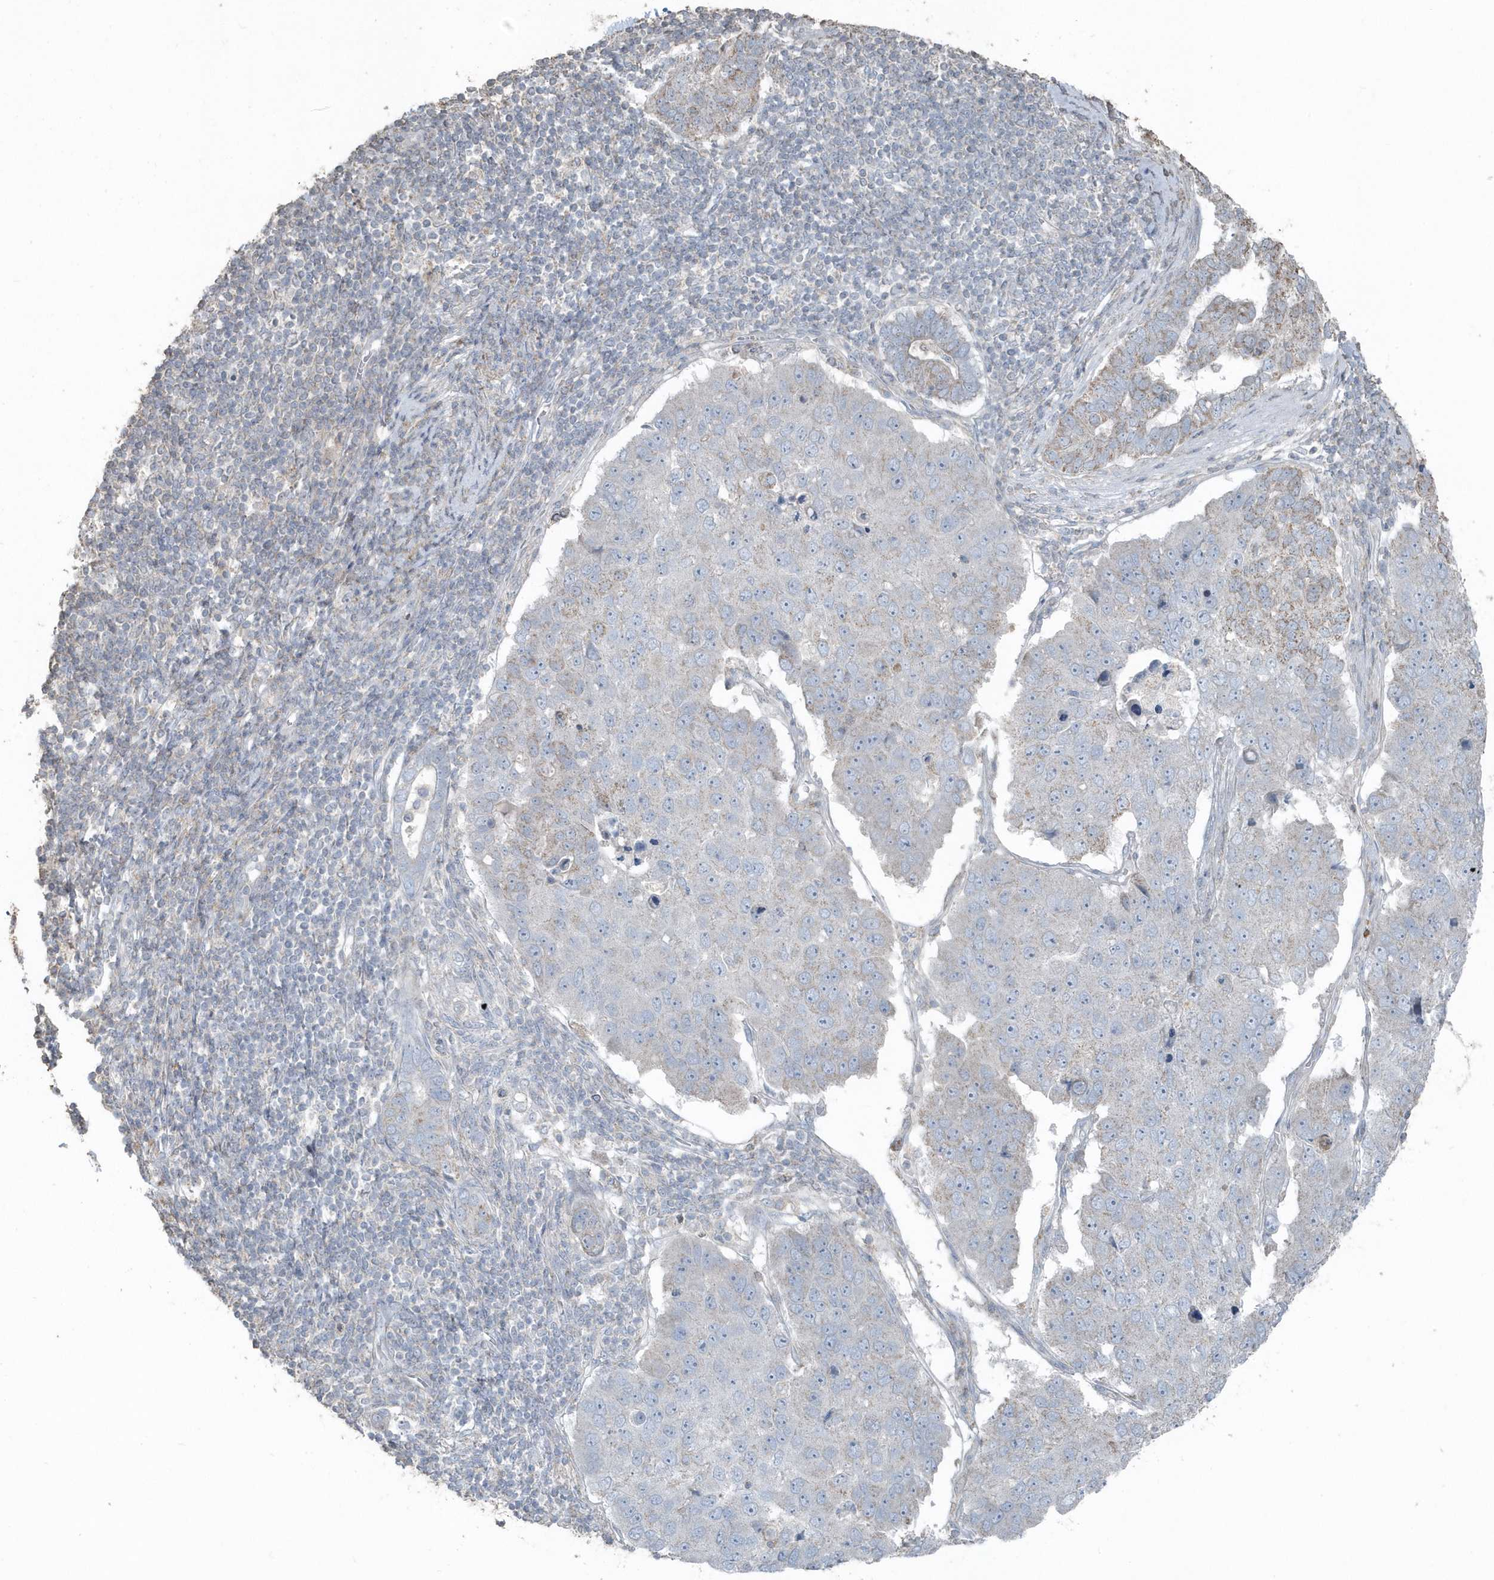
{"staining": {"intensity": "weak", "quantity": "25%-75%", "location": "cytoplasmic/membranous"}, "tissue": "pancreatic cancer", "cell_type": "Tumor cells", "image_type": "cancer", "snomed": [{"axis": "morphology", "description": "Adenocarcinoma, NOS"}, {"axis": "topography", "description": "Pancreas"}], "caption": "Immunohistochemistry photomicrograph of human pancreatic cancer stained for a protein (brown), which demonstrates low levels of weak cytoplasmic/membranous positivity in about 25%-75% of tumor cells.", "gene": "ACTC1", "patient": {"sex": "female", "age": 61}}